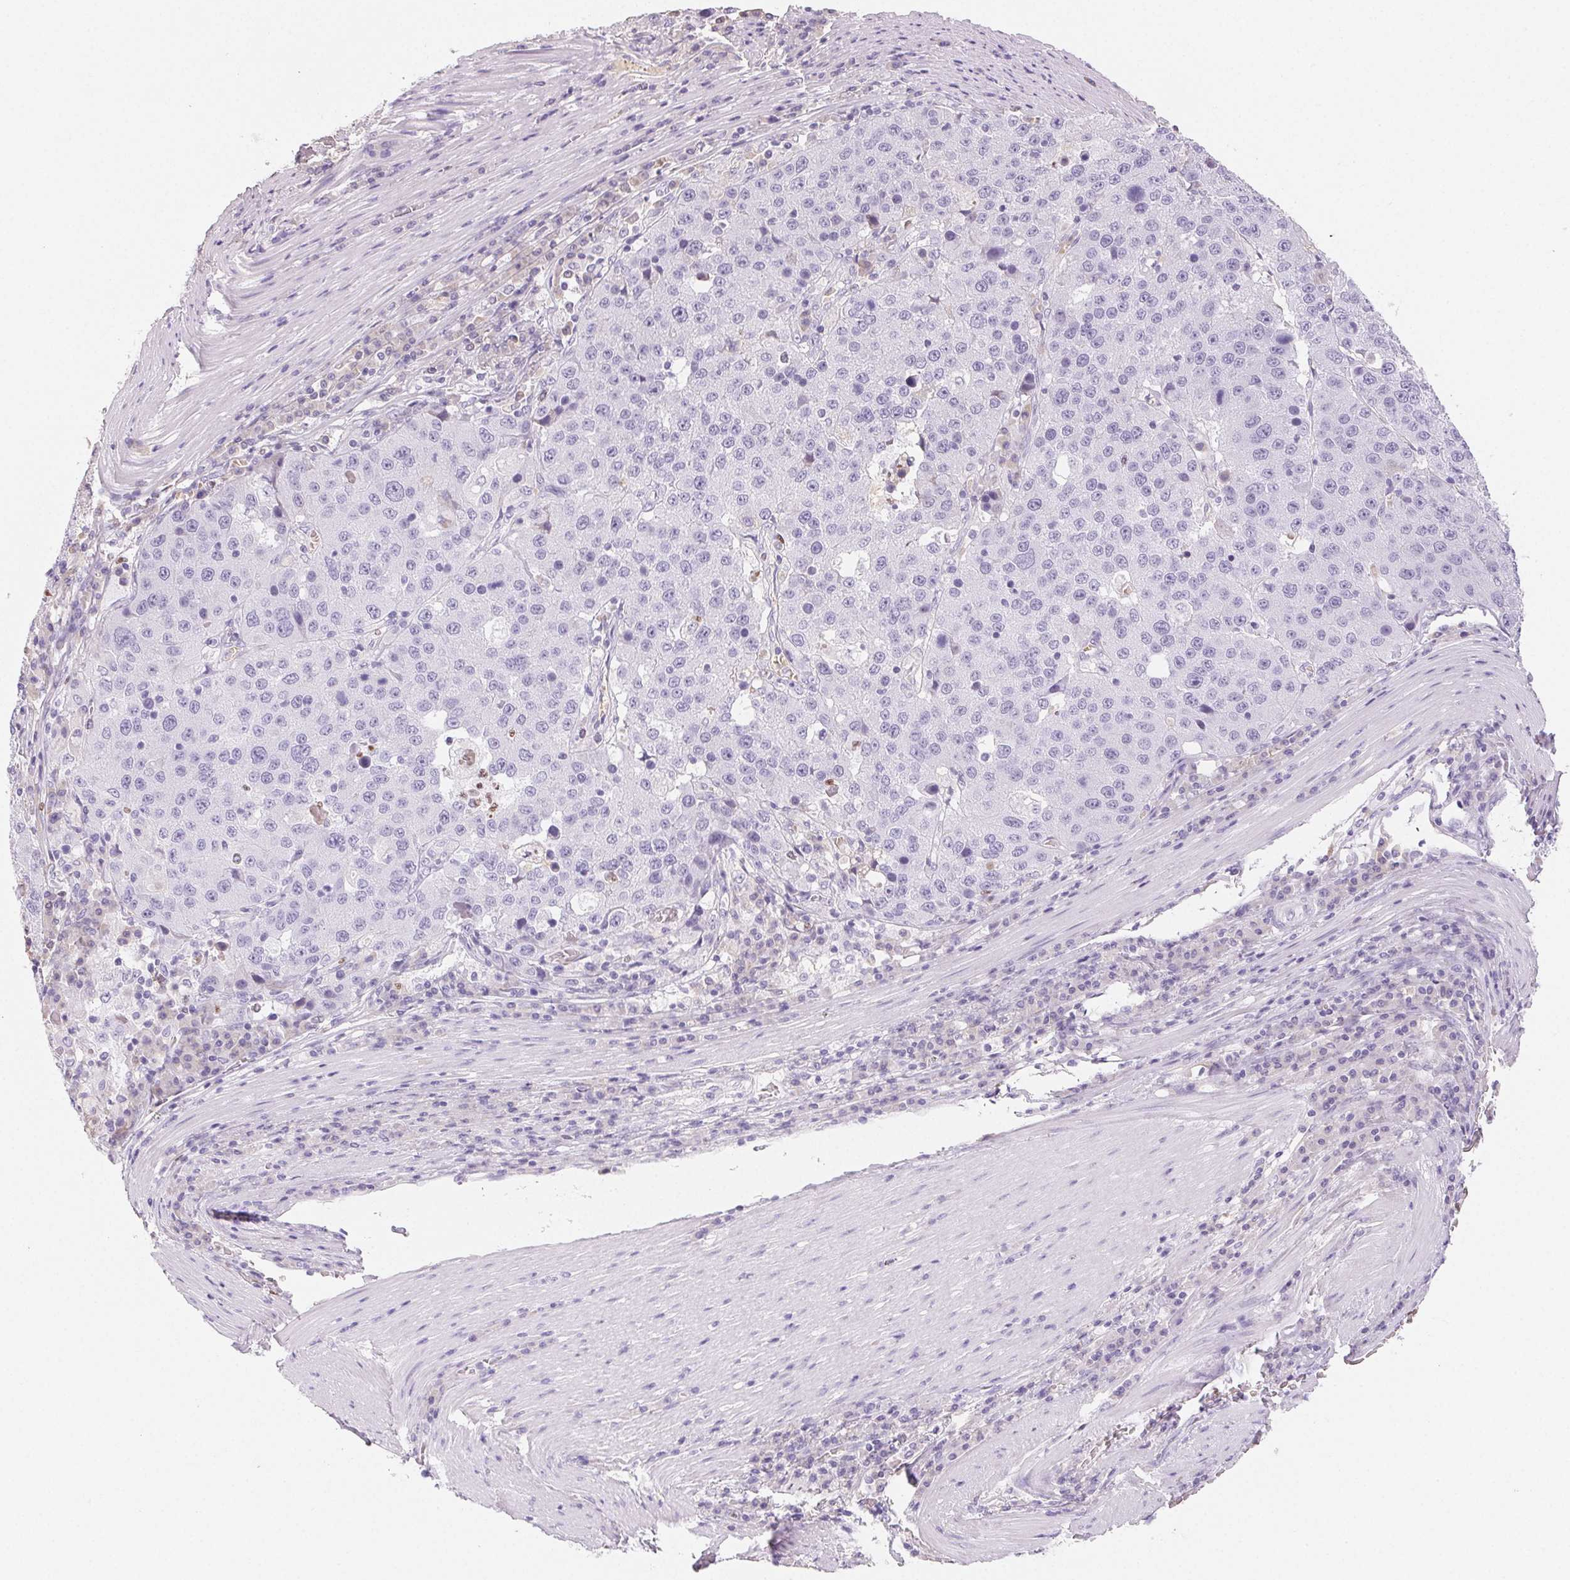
{"staining": {"intensity": "negative", "quantity": "none", "location": "none"}, "tissue": "stomach cancer", "cell_type": "Tumor cells", "image_type": "cancer", "snomed": [{"axis": "morphology", "description": "Adenocarcinoma, NOS"}, {"axis": "topography", "description": "Stomach"}], "caption": "Immunohistochemistry (IHC) photomicrograph of neoplastic tissue: human stomach adenocarcinoma stained with DAB (3,3'-diaminobenzidine) demonstrates no significant protein staining in tumor cells. (Stains: DAB (3,3'-diaminobenzidine) immunohistochemistry with hematoxylin counter stain, Microscopy: brightfield microscopy at high magnification).", "gene": "PADI4", "patient": {"sex": "male", "age": 71}}